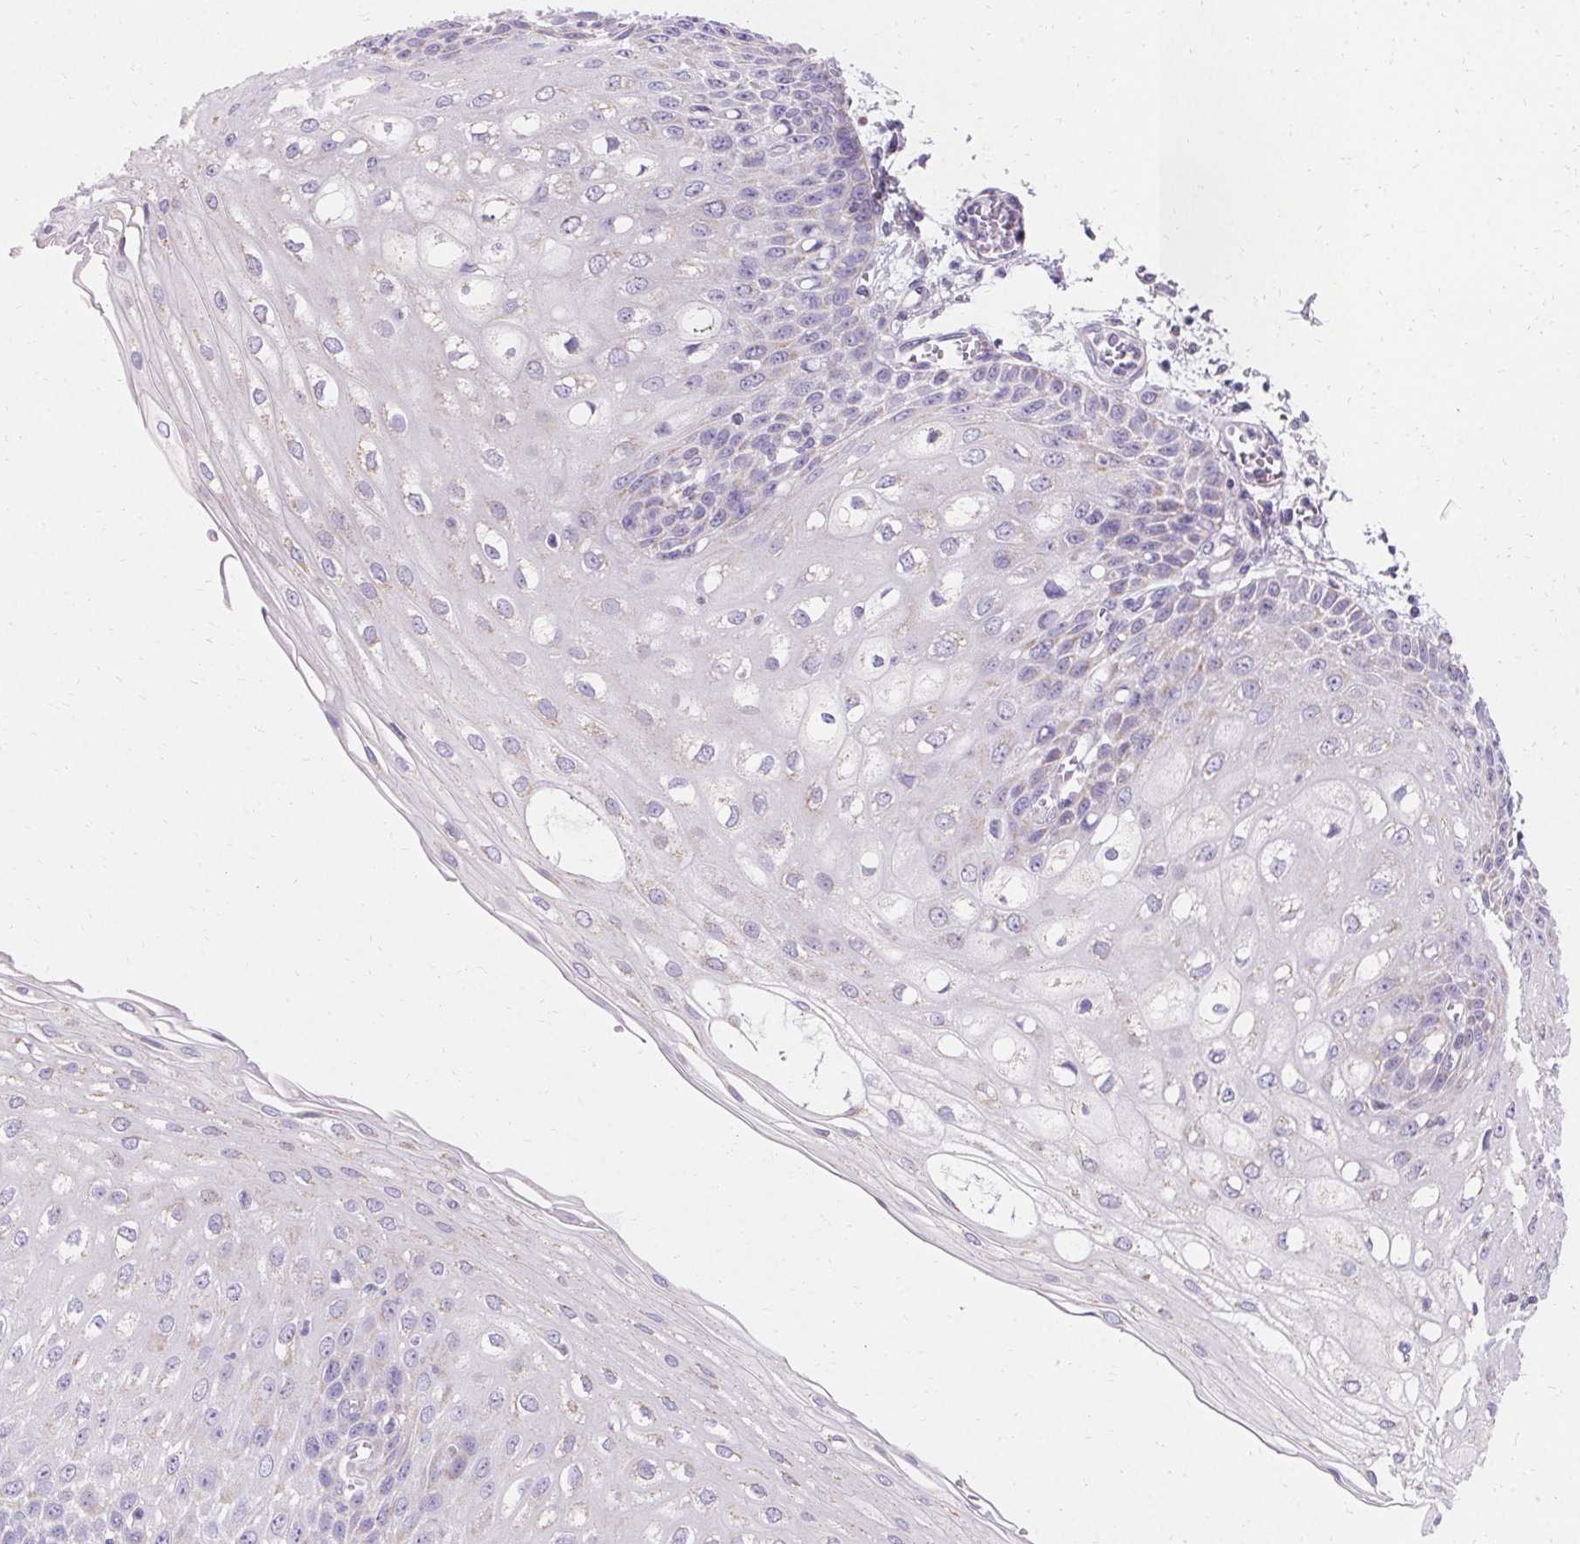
{"staining": {"intensity": "negative", "quantity": "none", "location": "none"}, "tissue": "esophagus", "cell_type": "Squamous epithelial cells", "image_type": "normal", "snomed": [{"axis": "morphology", "description": "Normal tissue, NOS"}, {"axis": "morphology", "description": "Adenocarcinoma, NOS"}, {"axis": "topography", "description": "Esophagus"}], "caption": "Immunohistochemistry (IHC) of benign human esophagus displays no positivity in squamous epithelial cells. (DAB (3,3'-diaminobenzidine) immunohistochemistry (IHC) with hematoxylin counter stain).", "gene": "ASGR2", "patient": {"sex": "male", "age": 81}}